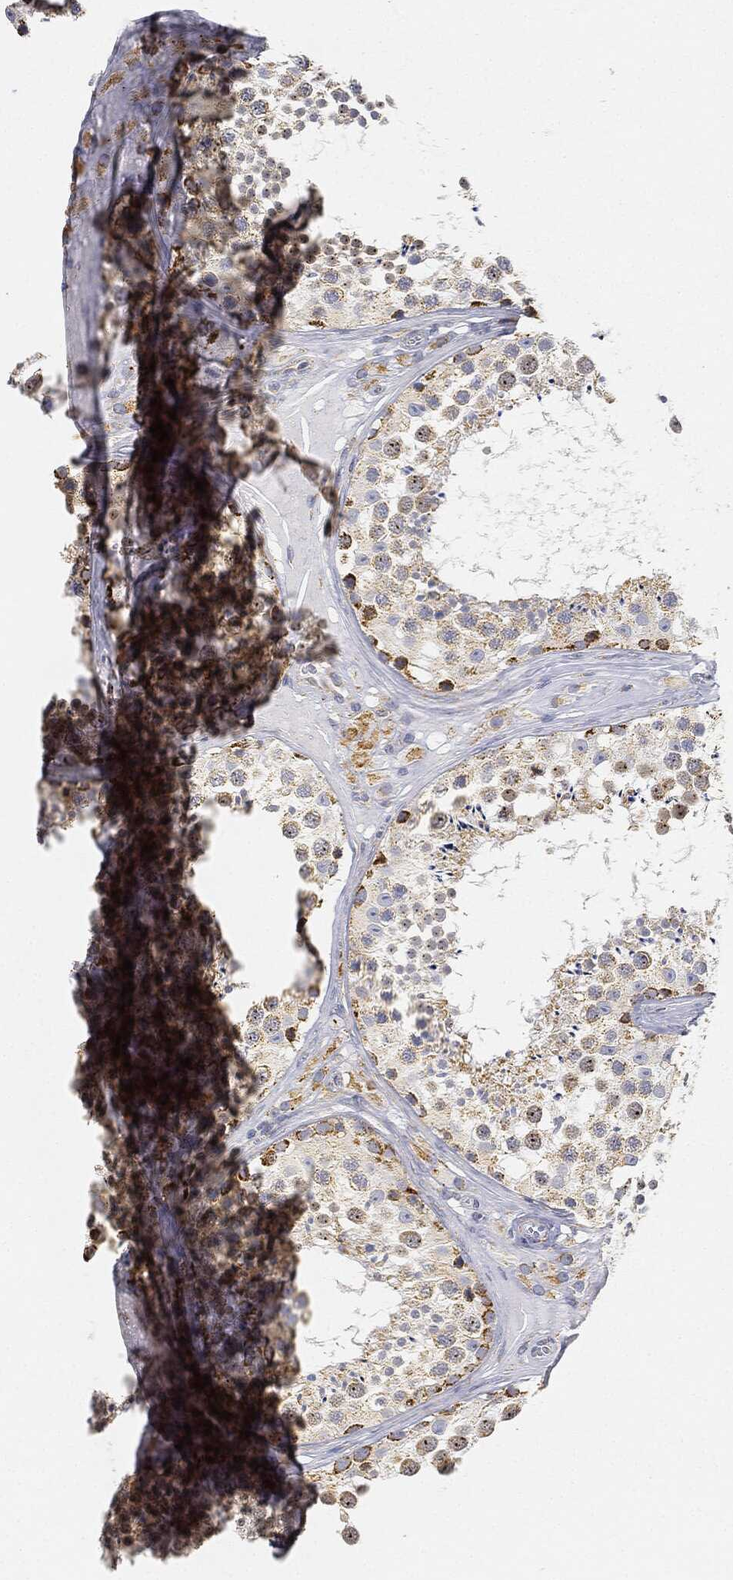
{"staining": {"intensity": "strong", "quantity": "<25%", "location": "cytoplasmic/membranous"}, "tissue": "testis", "cell_type": "Cells in seminiferous ducts", "image_type": "normal", "snomed": [{"axis": "morphology", "description": "Normal tissue, NOS"}, {"axis": "topography", "description": "Testis"}], "caption": "Unremarkable testis demonstrates strong cytoplasmic/membranous expression in approximately <25% of cells in seminiferous ducts, visualized by immunohistochemistry.", "gene": "CAPN15", "patient": {"sex": "male", "age": 31}}